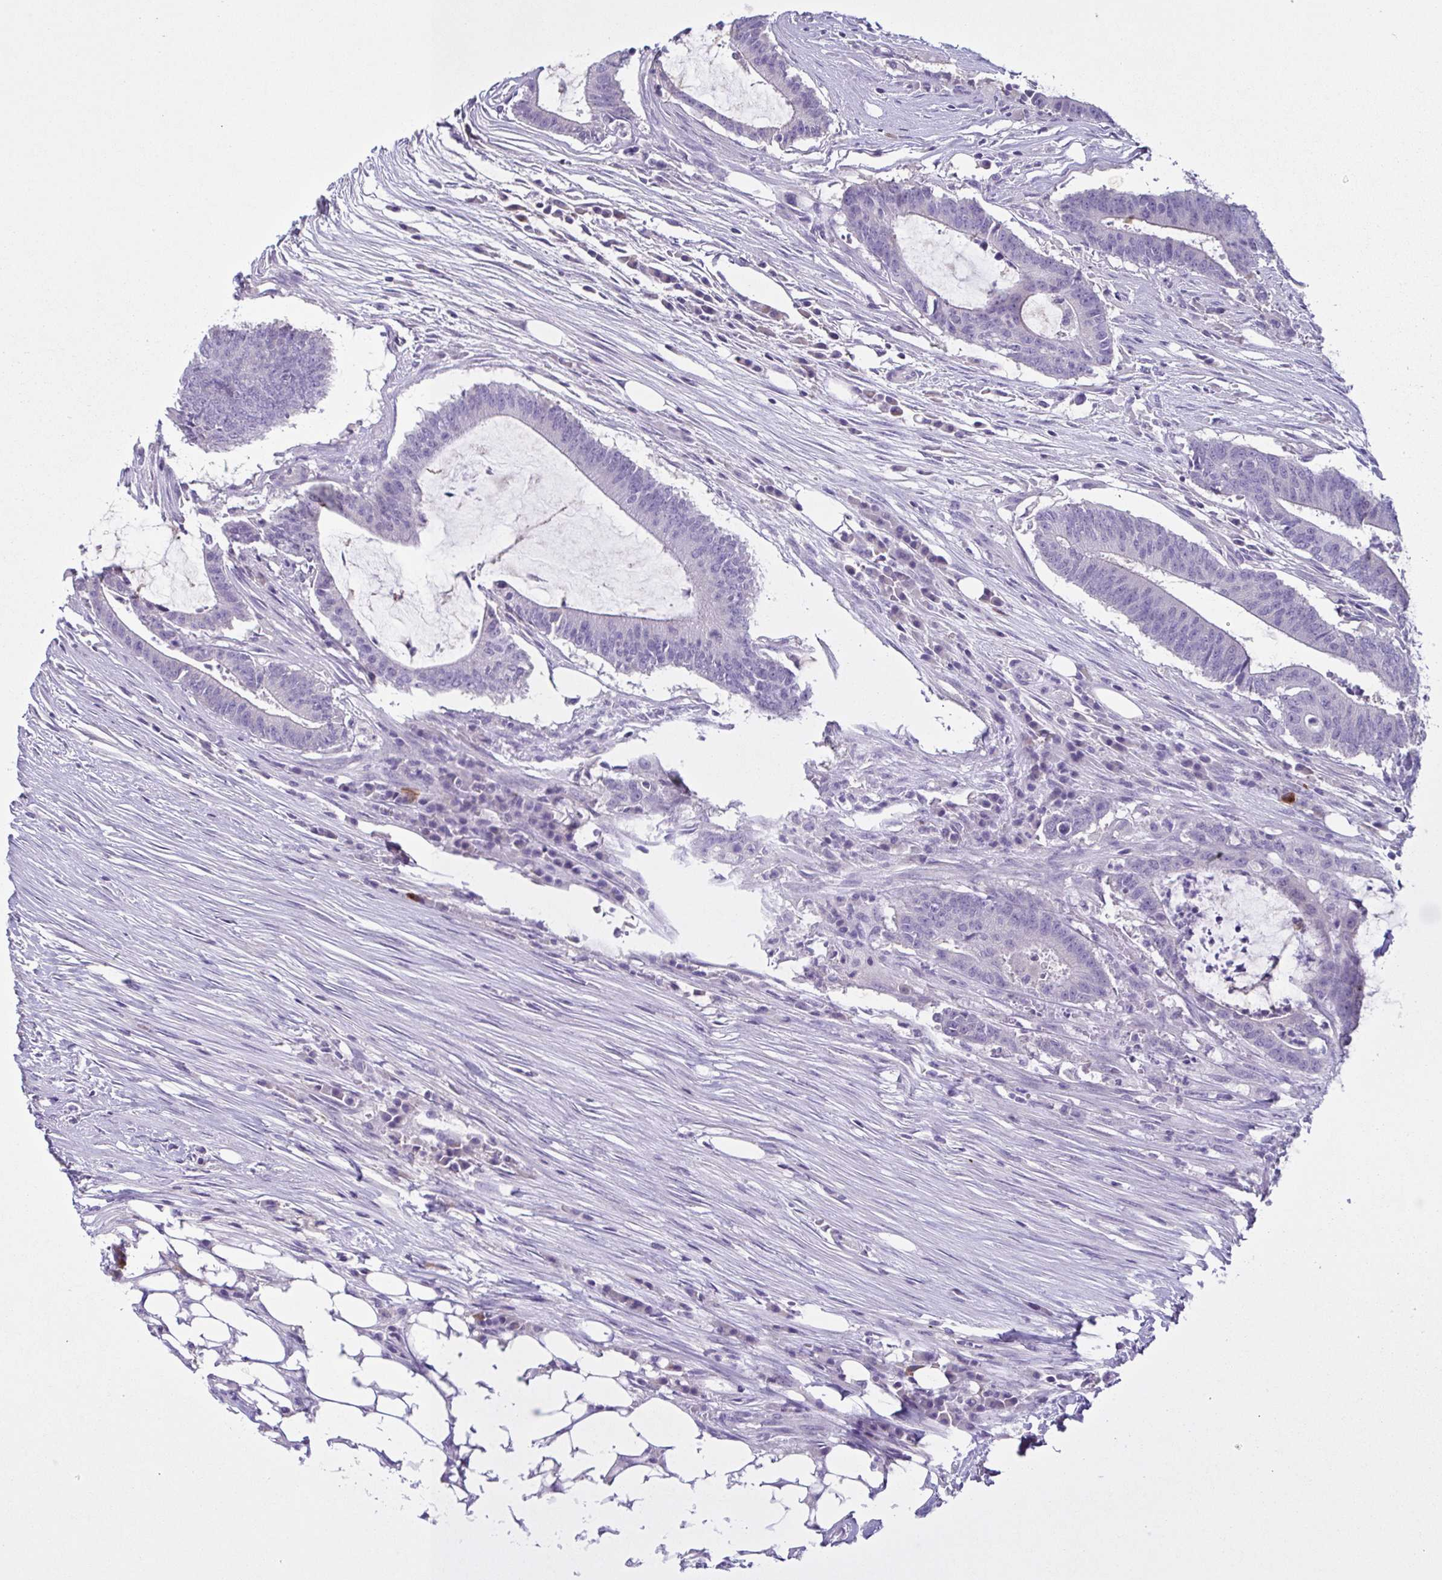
{"staining": {"intensity": "negative", "quantity": "none", "location": "none"}, "tissue": "colorectal cancer", "cell_type": "Tumor cells", "image_type": "cancer", "snomed": [{"axis": "morphology", "description": "Adenocarcinoma, NOS"}, {"axis": "topography", "description": "Colon"}], "caption": "Immunohistochemical staining of colorectal cancer demonstrates no significant expression in tumor cells.", "gene": "INAFM1", "patient": {"sex": "female", "age": 43}}